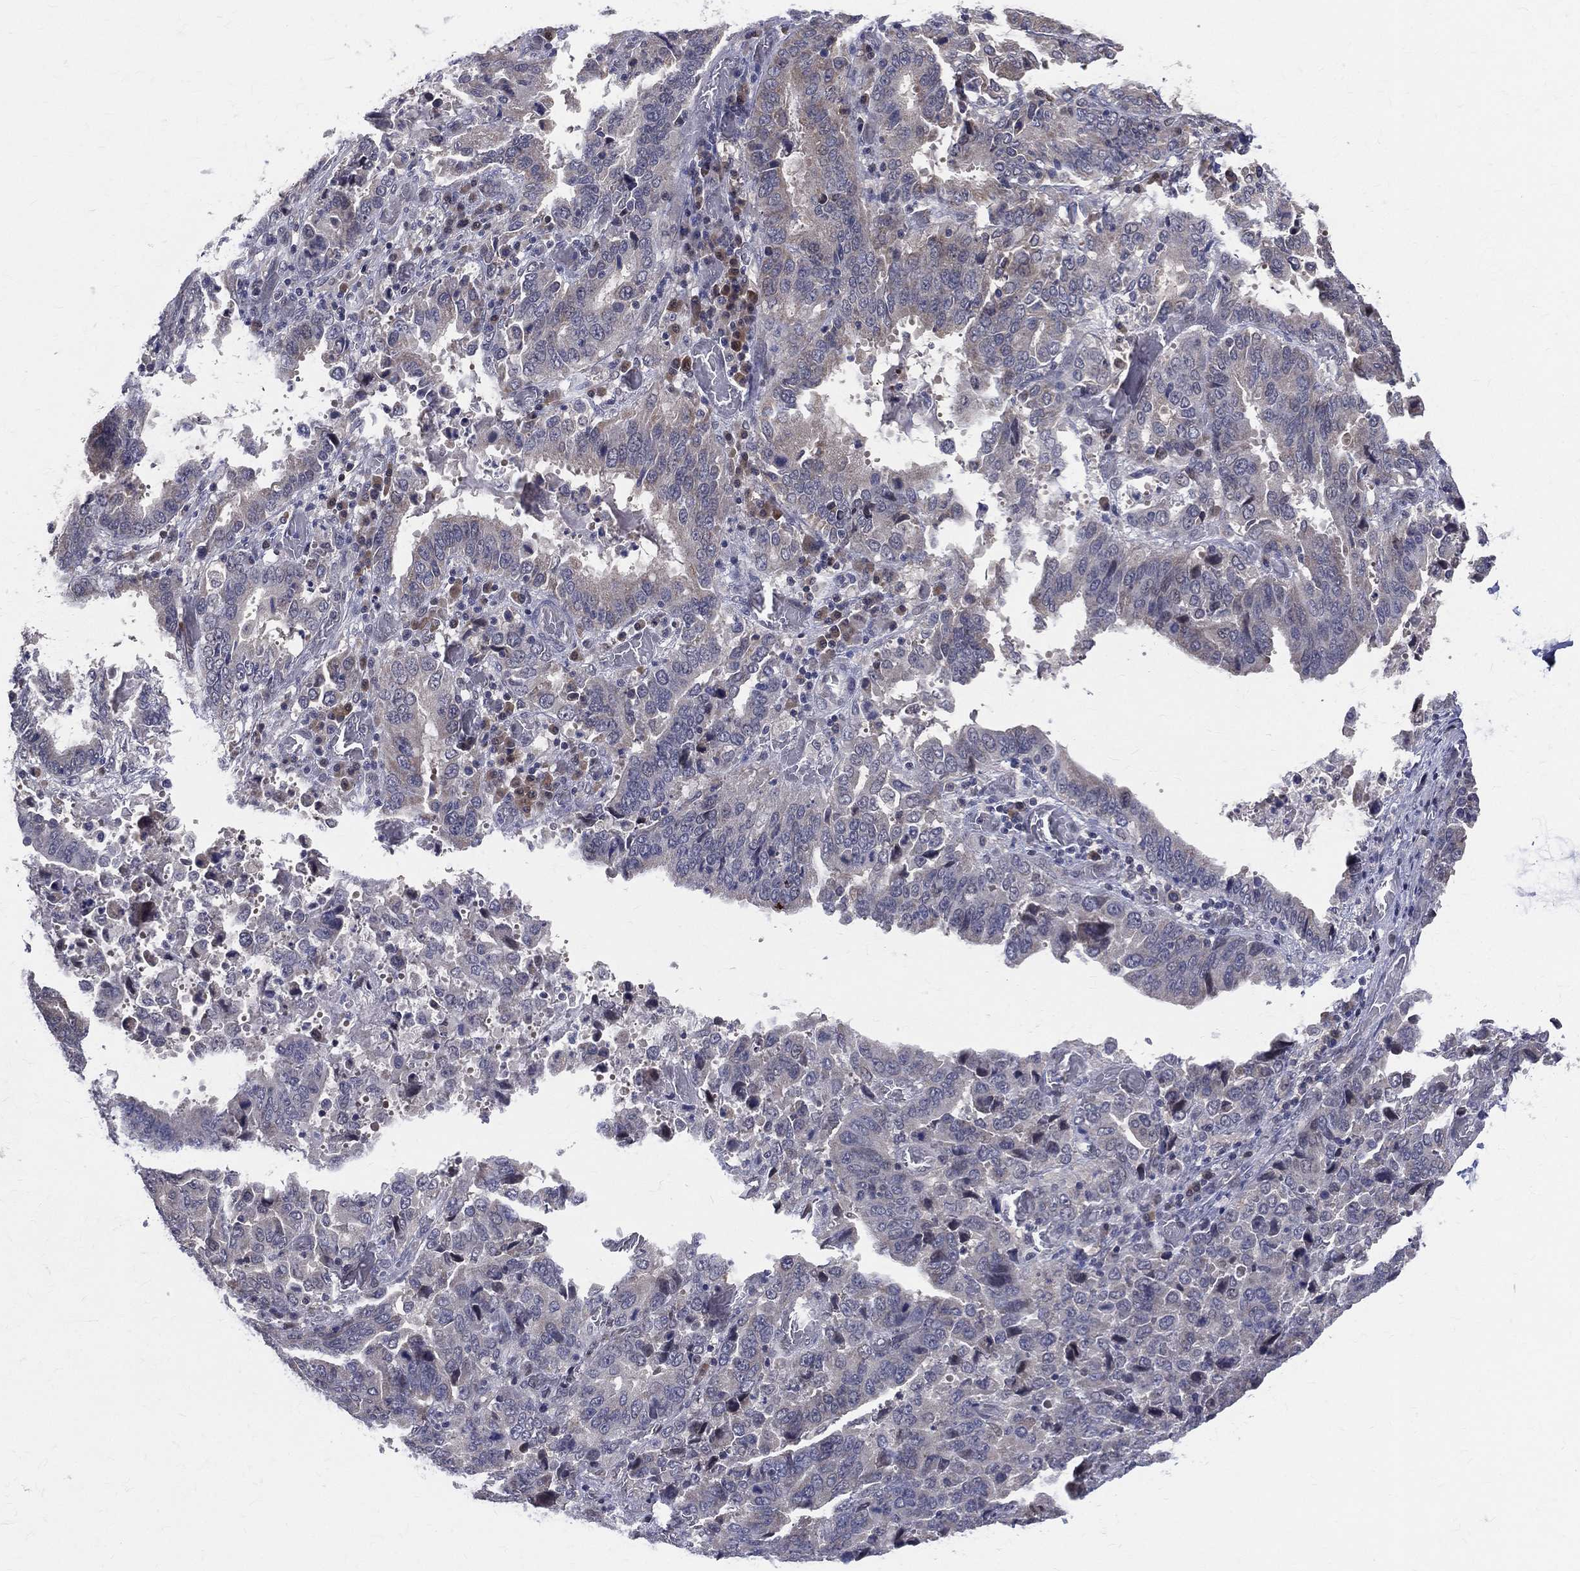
{"staining": {"intensity": "weak", "quantity": "<25%", "location": "cytoplasmic/membranous"}, "tissue": "stomach cancer", "cell_type": "Tumor cells", "image_type": "cancer", "snomed": [{"axis": "morphology", "description": "Adenocarcinoma, NOS"}, {"axis": "topography", "description": "Stomach, upper"}], "caption": "The micrograph exhibits no significant positivity in tumor cells of stomach cancer. The staining was performed using DAB (3,3'-diaminobenzidine) to visualize the protein expression in brown, while the nuclei were stained in blue with hematoxylin (Magnification: 20x).", "gene": "DLG4", "patient": {"sex": "male", "age": 74}}